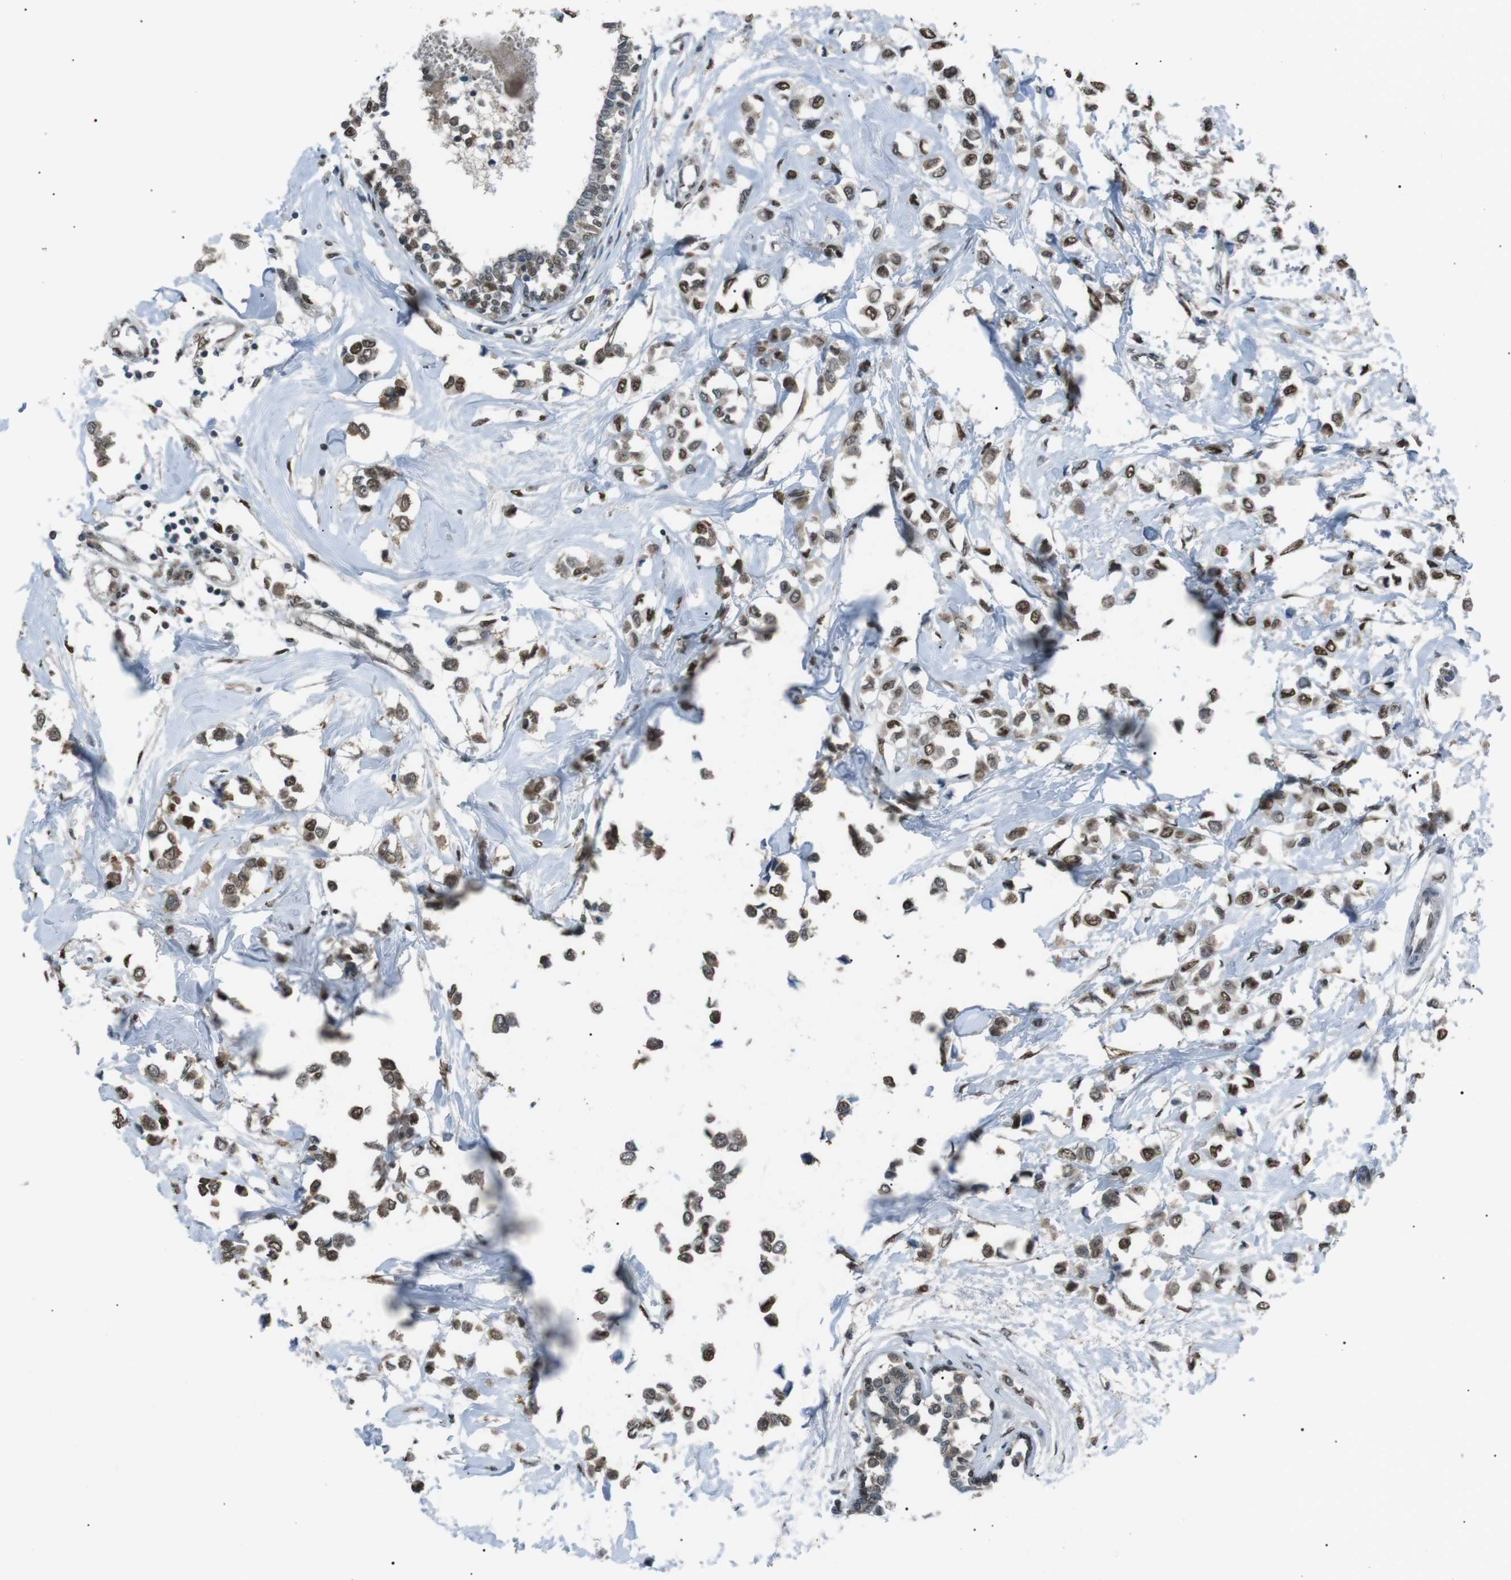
{"staining": {"intensity": "moderate", "quantity": ">75%", "location": "nuclear"}, "tissue": "breast cancer", "cell_type": "Tumor cells", "image_type": "cancer", "snomed": [{"axis": "morphology", "description": "Lobular carcinoma"}, {"axis": "topography", "description": "Breast"}], "caption": "The micrograph demonstrates staining of breast cancer, revealing moderate nuclear protein positivity (brown color) within tumor cells. (DAB = brown stain, brightfield microscopy at high magnification).", "gene": "SRPK2", "patient": {"sex": "female", "age": 51}}